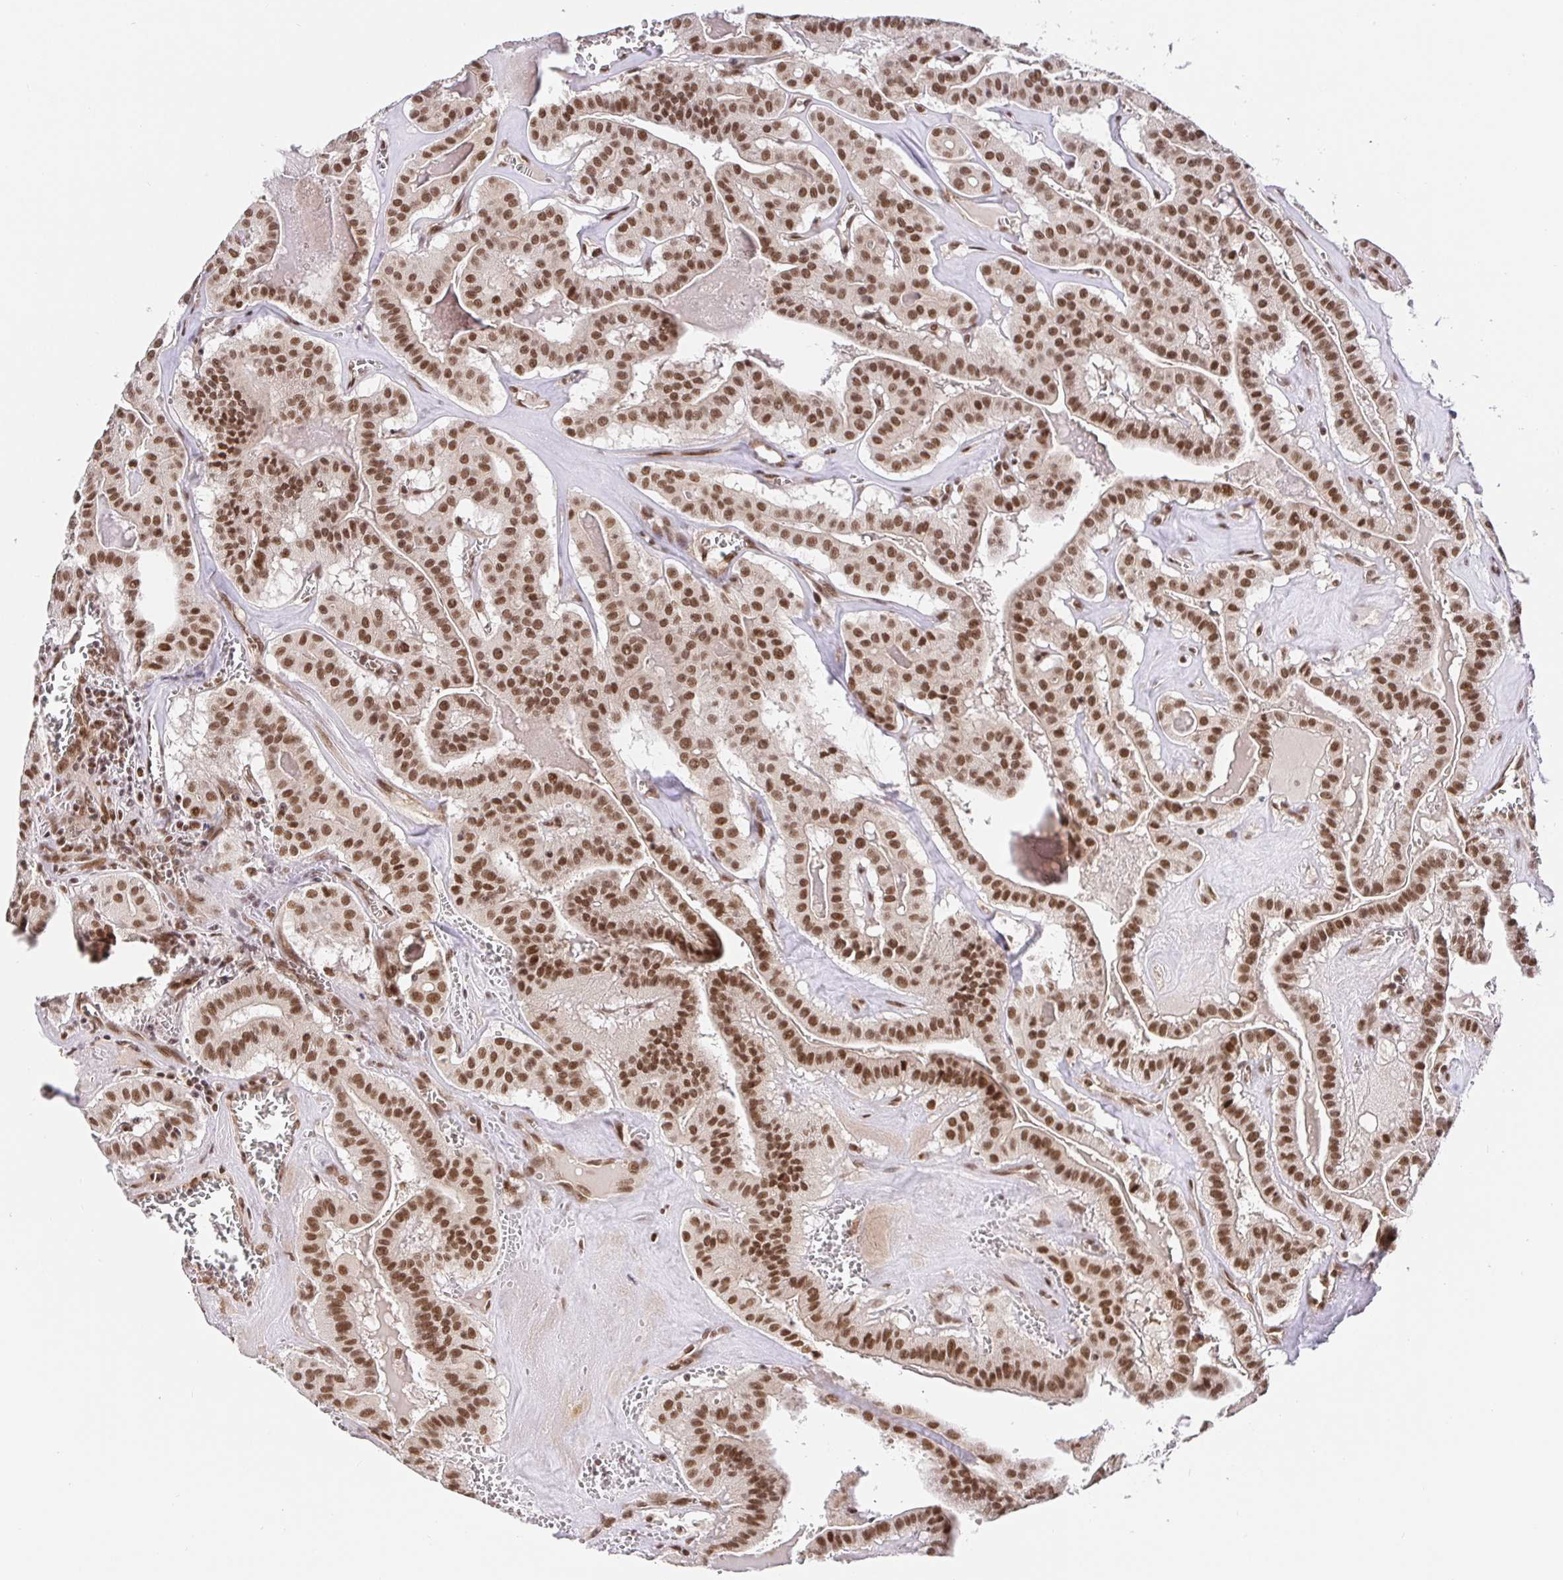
{"staining": {"intensity": "strong", "quantity": ">75%", "location": "nuclear"}, "tissue": "thyroid cancer", "cell_type": "Tumor cells", "image_type": "cancer", "snomed": [{"axis": "morphology", "description": "Papillary adenocarcinoma, NOS"}, {"axis": "topography", "description": "Thyroid gland"}], "caption": "Thyroid cancer stained with a brown dye demonstrates strong nuclear positive staining in approximately >75% of tumor cells.", "gene": "USF1", "patient": {"sex": "male", "age": 52}}